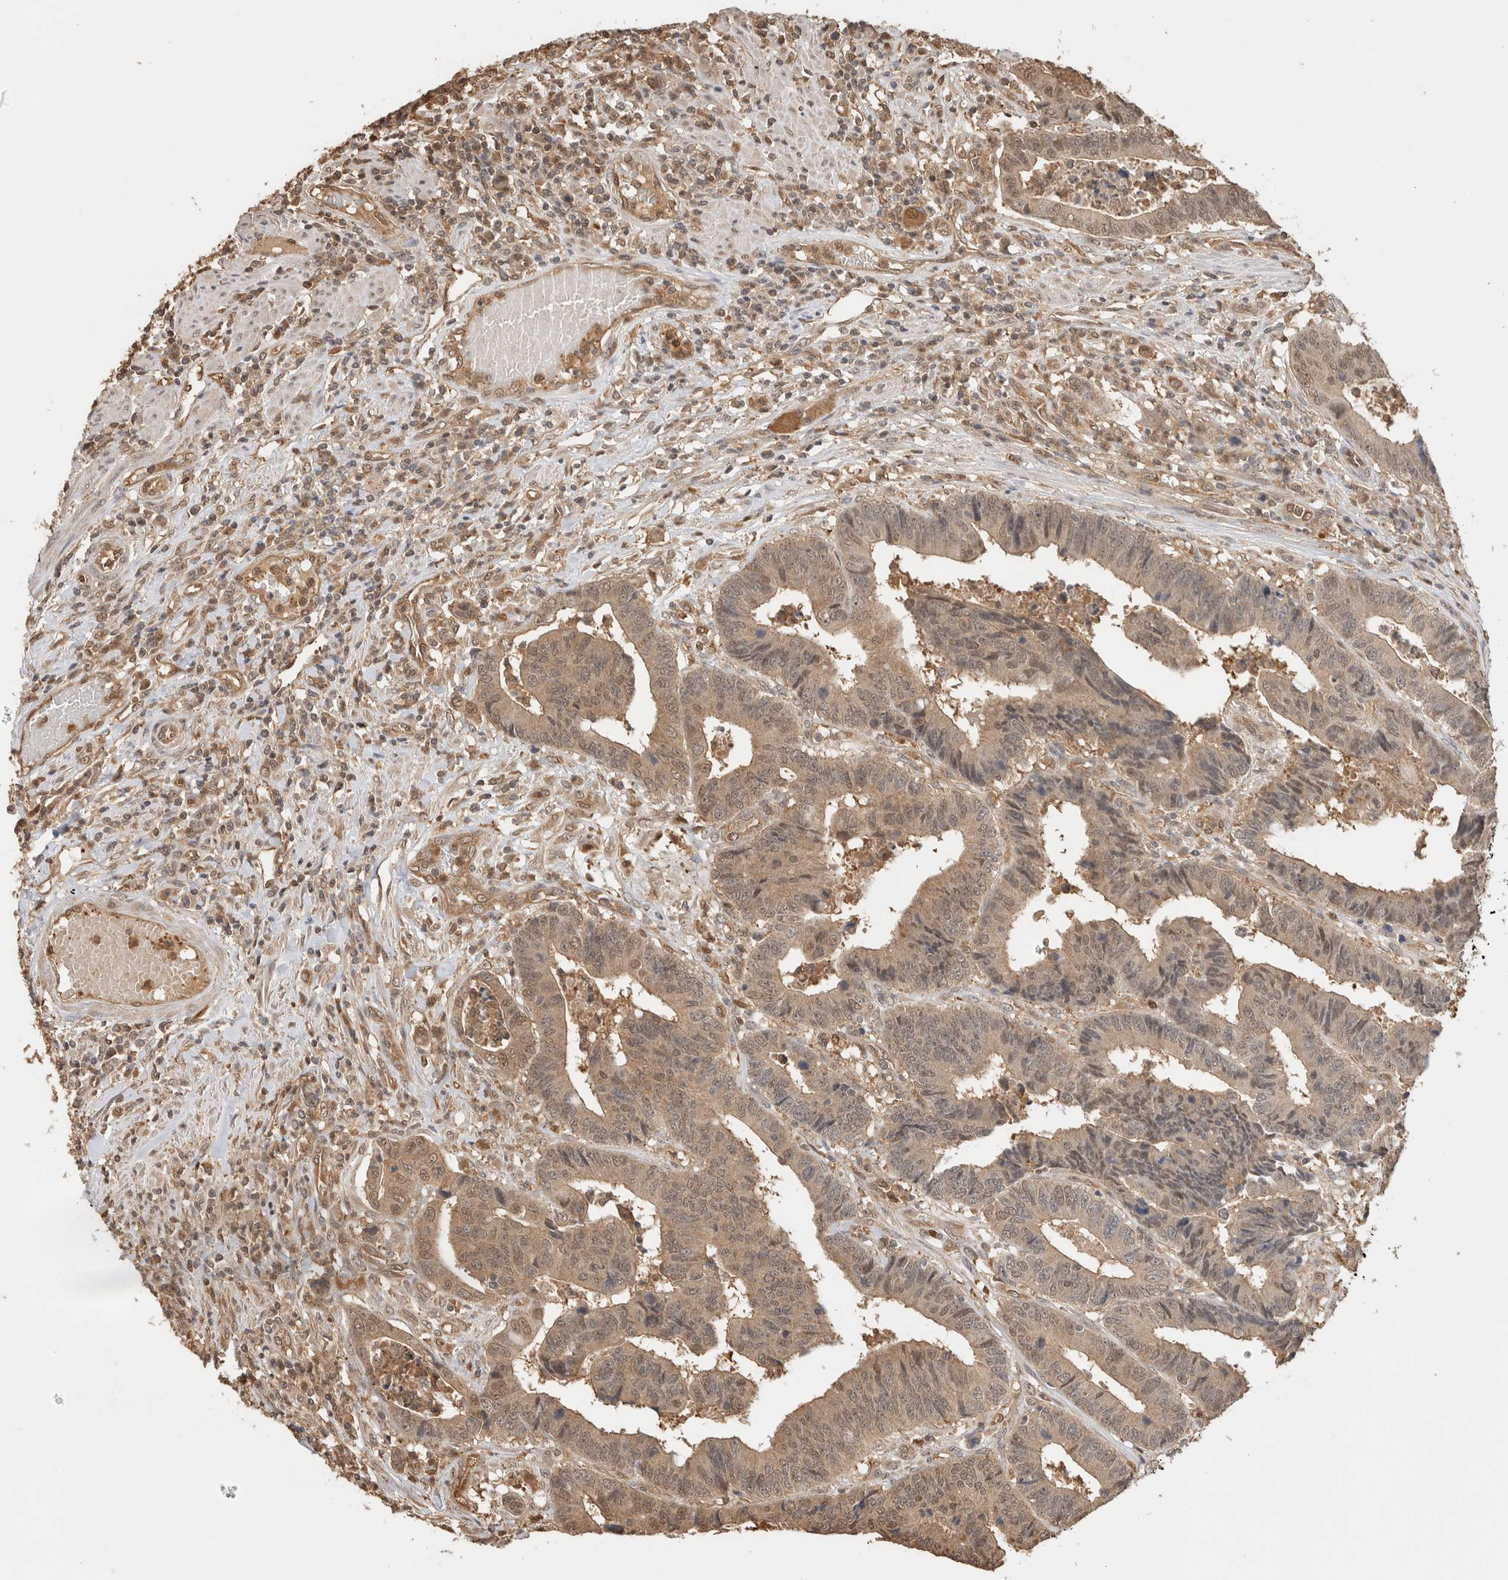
{"staining": {"intensity": "weak", "quantity": ">75%", "location": "cytoplasmic/membranous,nuclear"}, "tissue": "colorectal cancer", "cell_type": "Tumor cells", "image_type": "cancer", "snomed": [{"axis": "morphology", "description": "Adenocarcinoma, NOS"}, {"axis": "topography", "description": "Rectum"}], "caption": "Immunohistochemical staining of human colorectal cancer (adenocarcinoma) shows weak cytoplasmic/membranous and nuclear protein expression in about >75% of tumor cells.", "gene": "YWHAH", "patient": {"sex": "male", "age": 84}}